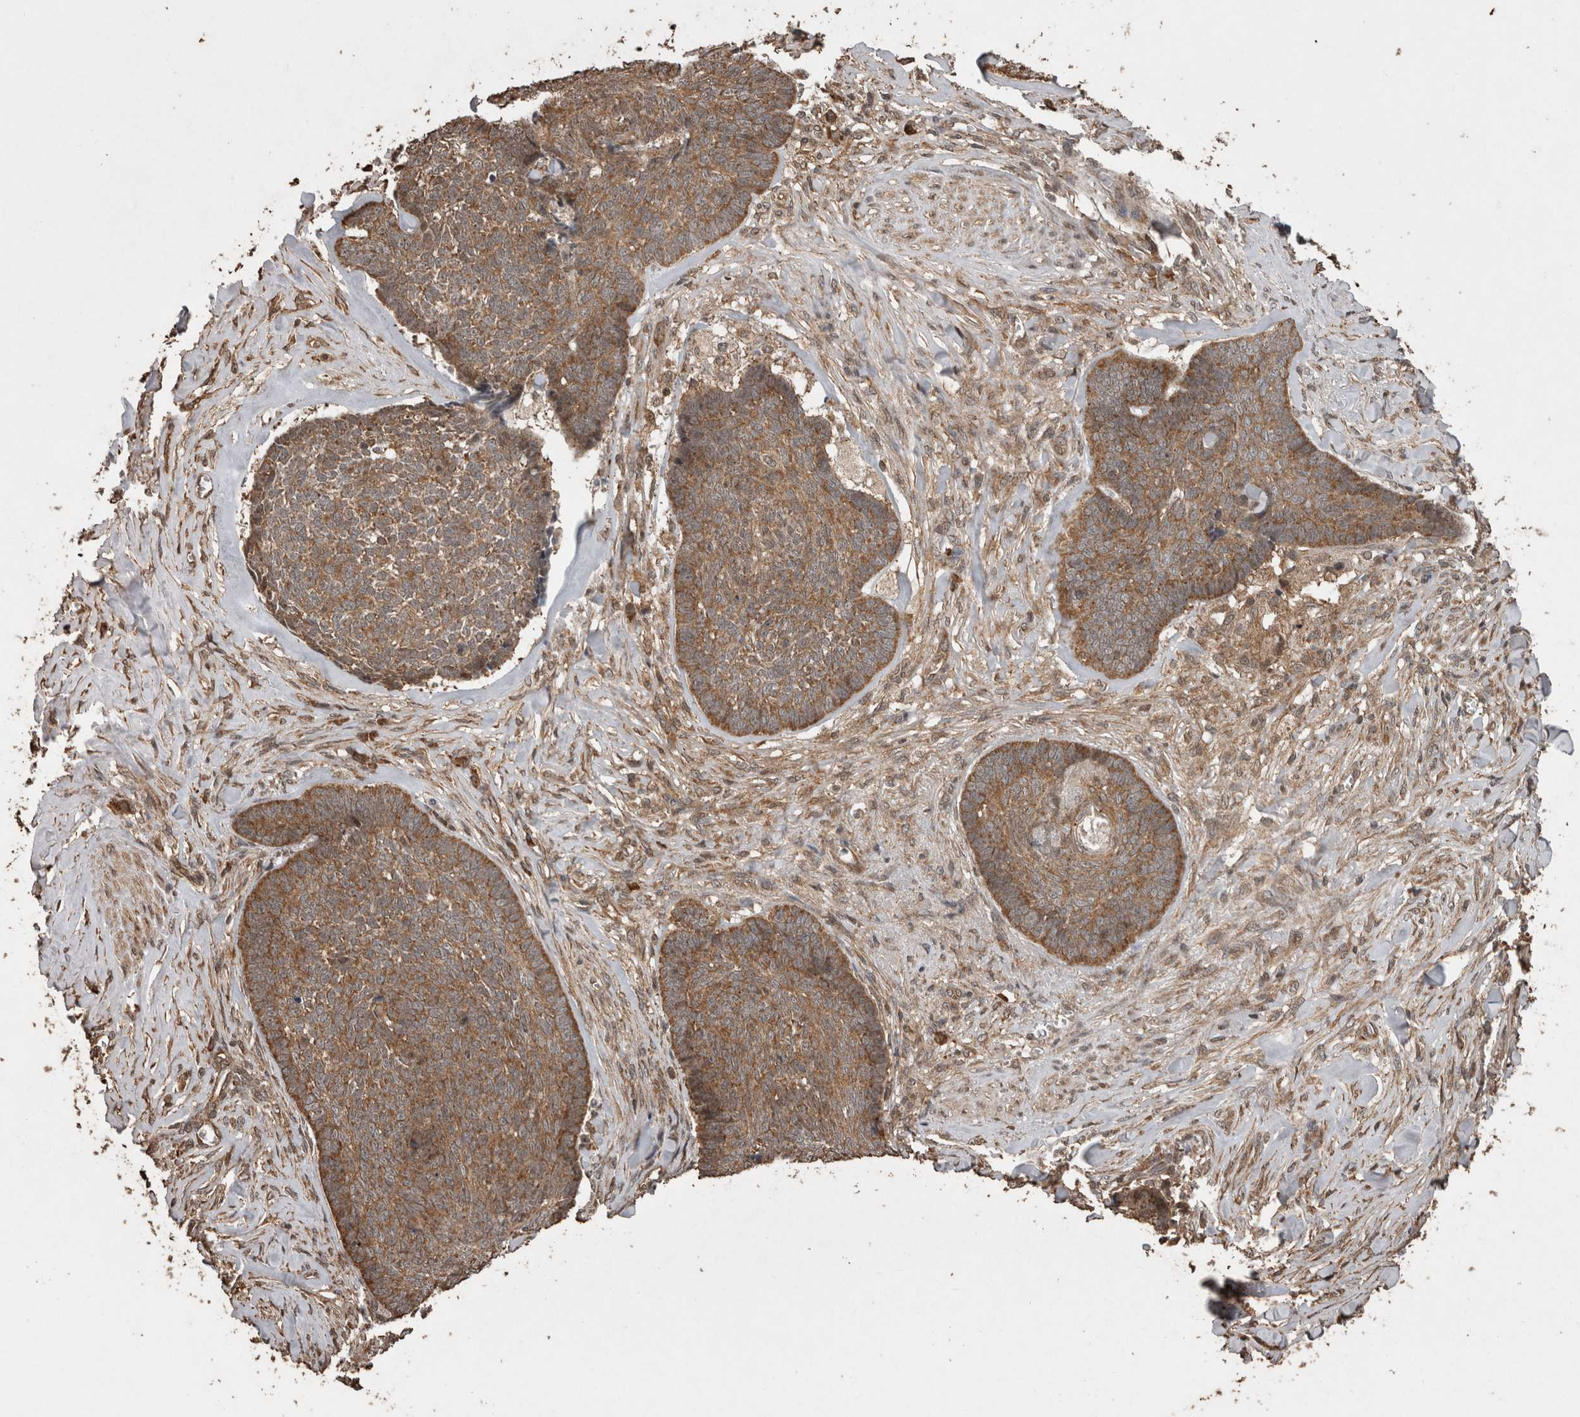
{"staining": {"intensity": "moderate", "quantity": ">75%", "location": "cytoplasmic/membranous"}, "tissue": "skin cancer", "cell_type": "Tumor cells", "image_type": "cancer", "snomed": [{"axis": "morphology", "description": "Basal cell carcinoma"}, {"axis": "topography", "description": "Skin"}], "caption": "Skin cancer stained with a protein marker demonstrates moderate staining in tumor cells.", "gene": "PINK1", "patient": {"sex": "male", "age": 84}}